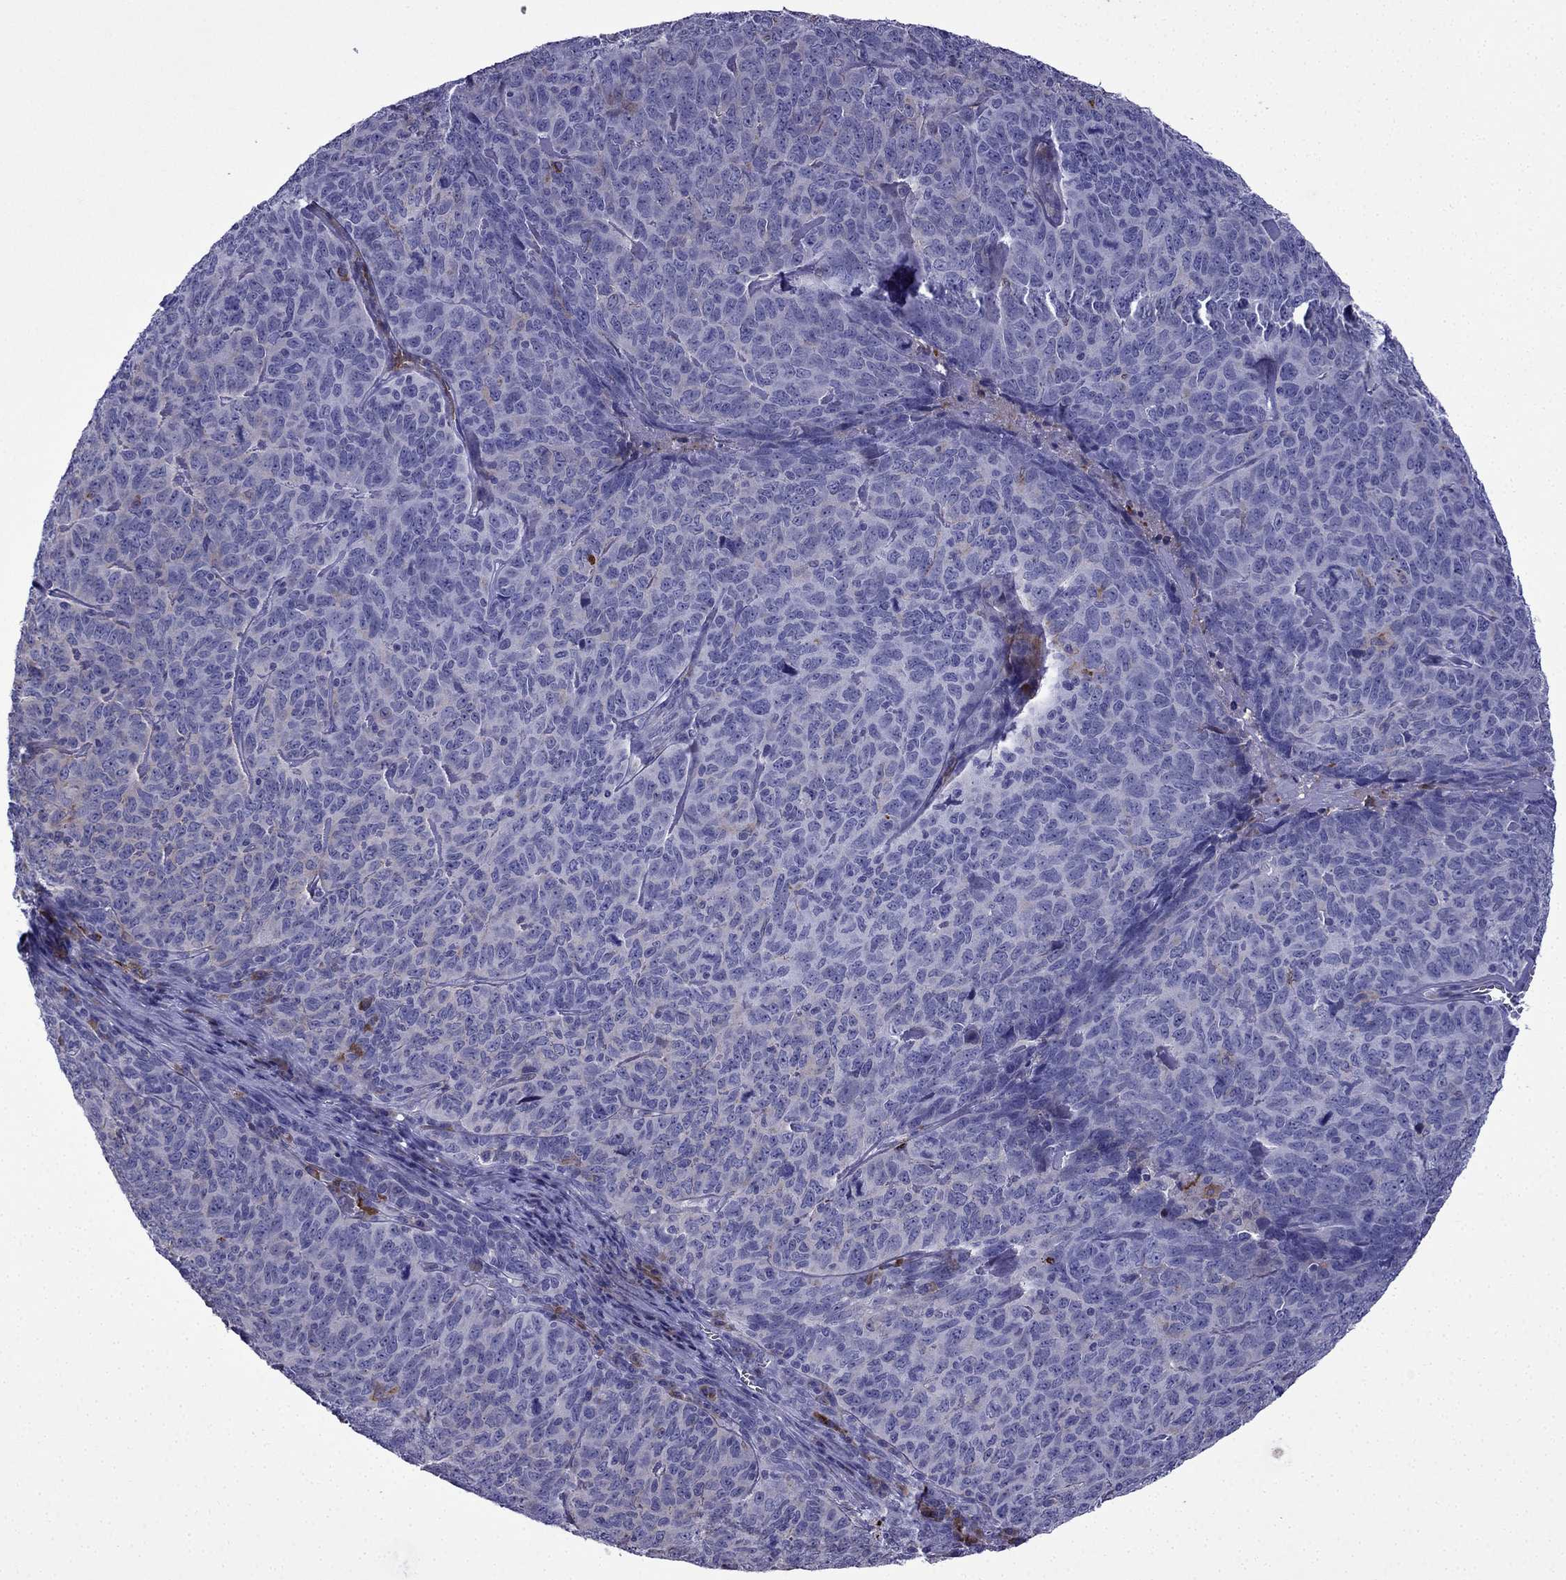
{"staining": {"intensity": "negative", "quantity": "none", "location": "none"}, "tissue": "skin cancer", "cell_type": "Tumor cells", "image_type": "cancer", "snomed": [{"axis": "morphology", "description": "Squamous cell carcinoma, NOS"}, {"axis": "topography", "description": "Skin"}, {"axis": "topography", "description": "Anal"}], "caption": "Squamous cell carcinoma (skin) was stained to show a protein in brown. There is no significant staining in tumor cells. The staining is performed using DAB (3,3'-diaminobenzidine) brown chromogen with nuclei counter-stained in using hematoxylin.", "gene": "TSSK4", "patient": {"sex": "female", "age": 51}}